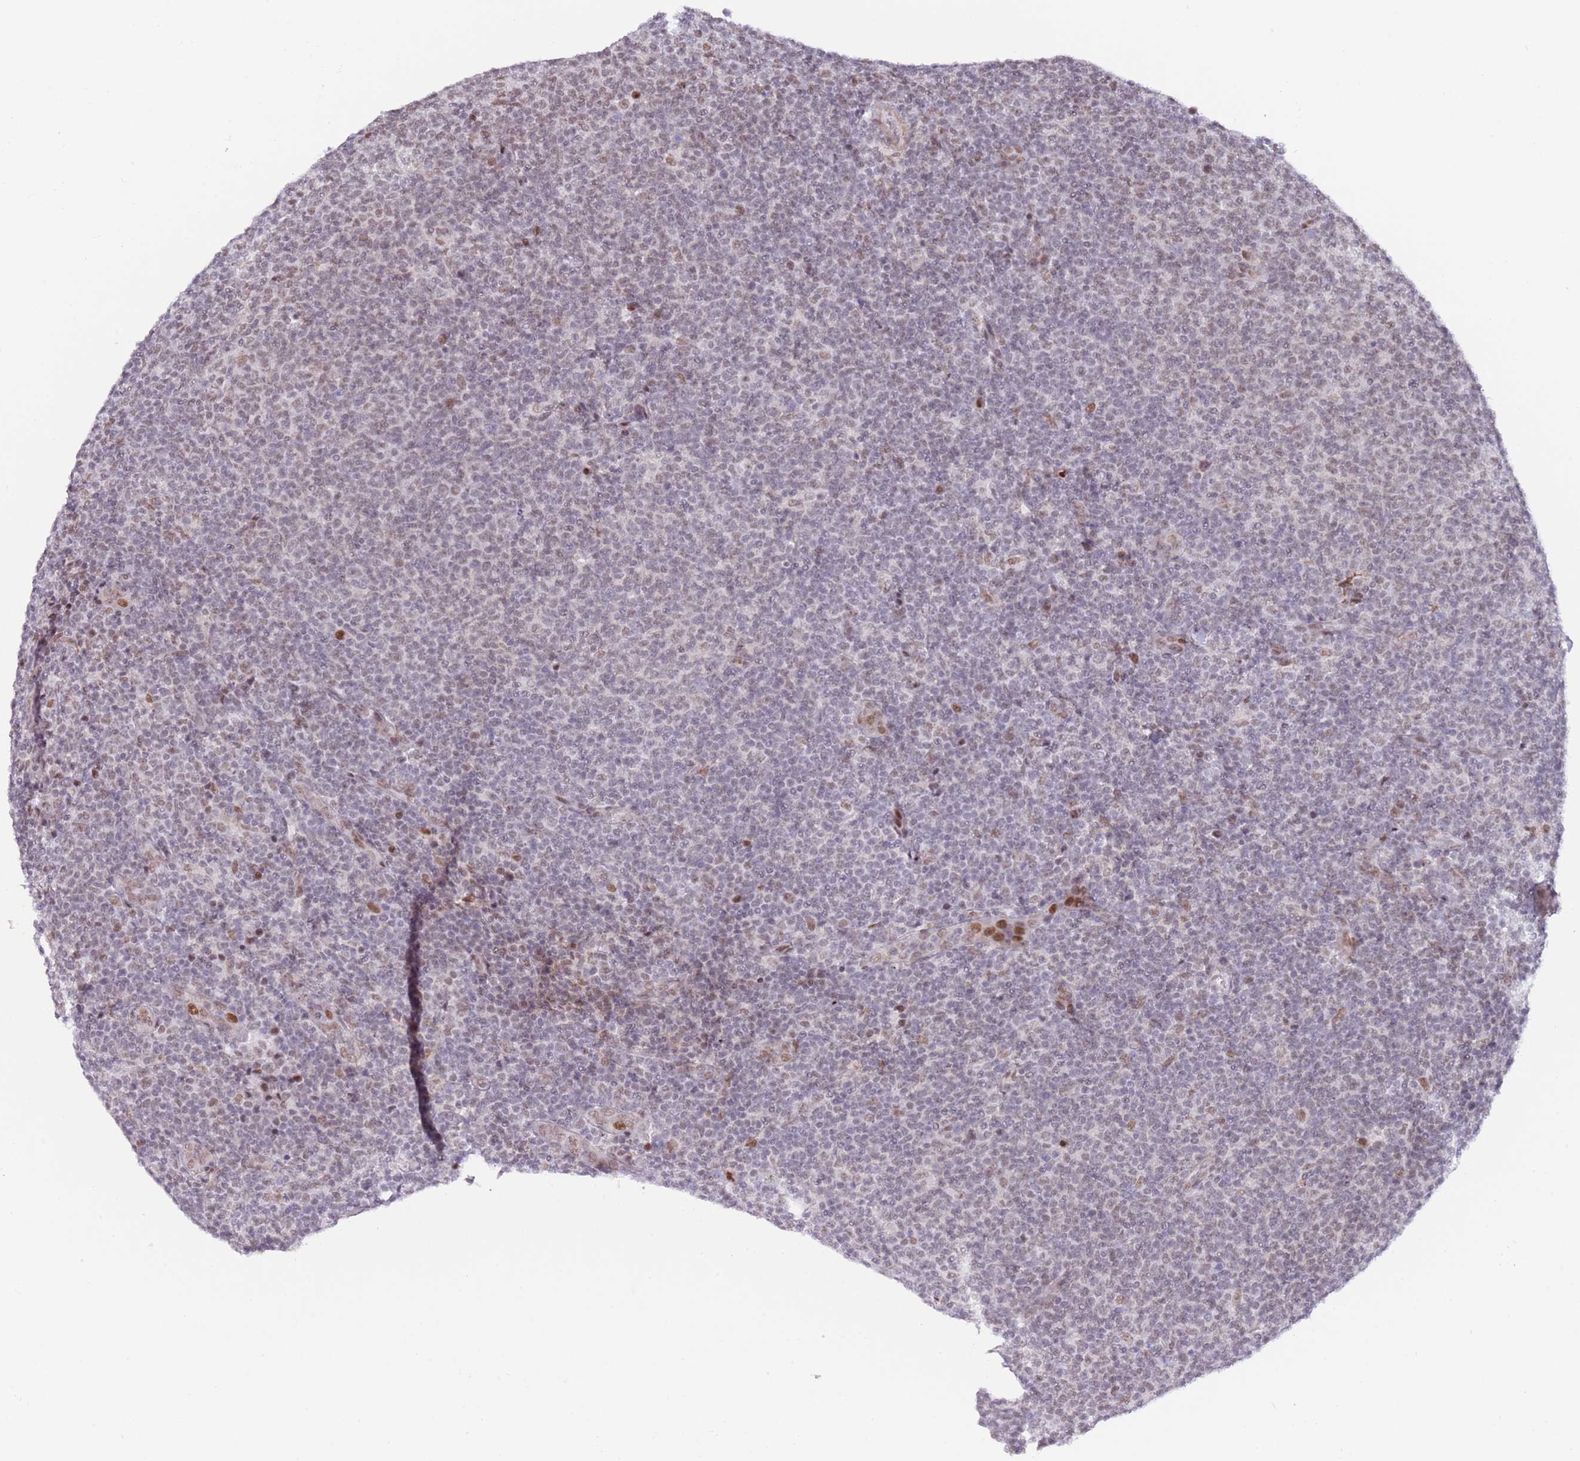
{"staining": {"intensity": "weak", "quantity": "25%-75%", "location": "nuclear"}, "tissue": "lymphoma", "cell_type": "Tumor cells", "image_type": "cancer", "snomed": [{"axis": "morphology", "description": "Malignant lymphoma, non-Hodgkin's type, Low grade"}, {"axis": "topography", "description": "Lymph node"}], "caption": "Approximately 25%-75% of tumor cells in low-grade malignant lymphoma, non-Hodgkin's type exhibit weak nuclear protein expression as visualized by brown immunohistochemical staining.", "gene": "ZNF382", "patient": {"sex": "male", "age": 66}}